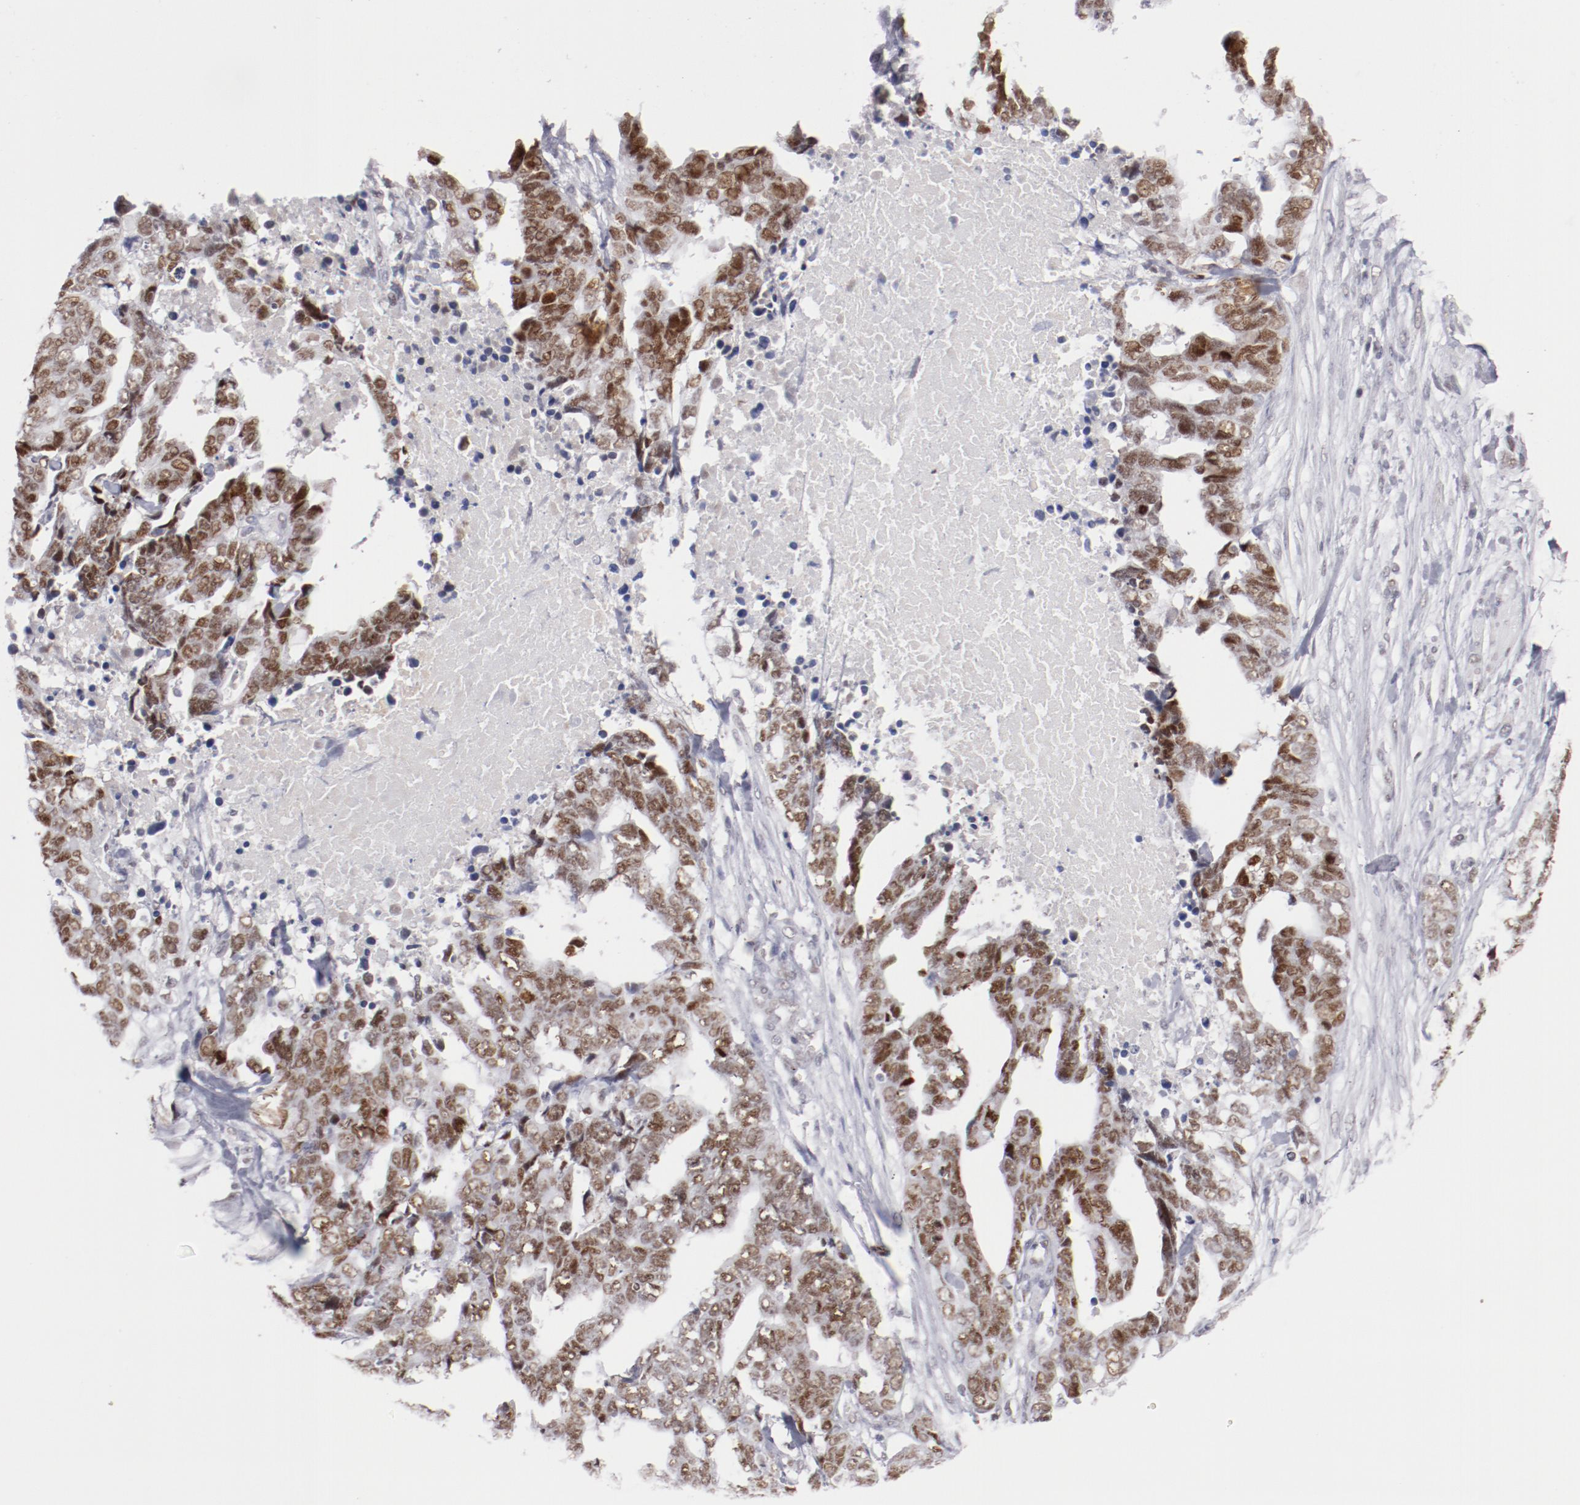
{"staining": {"intensity": "moderate", "quantity": ">75%", "location": "nuclear"}, "tissue": "ovarian cancer", "cell_type": "Tumor cells", "image_type": "cancer", "snomed": [{"axis": "morphology", "description": "Normal tissue, NOS"}, {"axis": "morphology", "description": "Cystadenocarcinoma, serous, NOS"}, {"axis": "topography", "description": "Fallopian tube"}, {"axis": "topography", "description": "Ovary"}], "caption": "Protein expression analysis of human ovarian cancer reveals moderate nuclear expression in about >75% of tumor cells. The staining was performed using DAB (3,3'-diaminobenzidine), with brown indicating positive protein expression. Nuclei are stained blue with hematoxylin.", "gene": "TFAP4", "patient": {"sex": "female", "age": 56}}